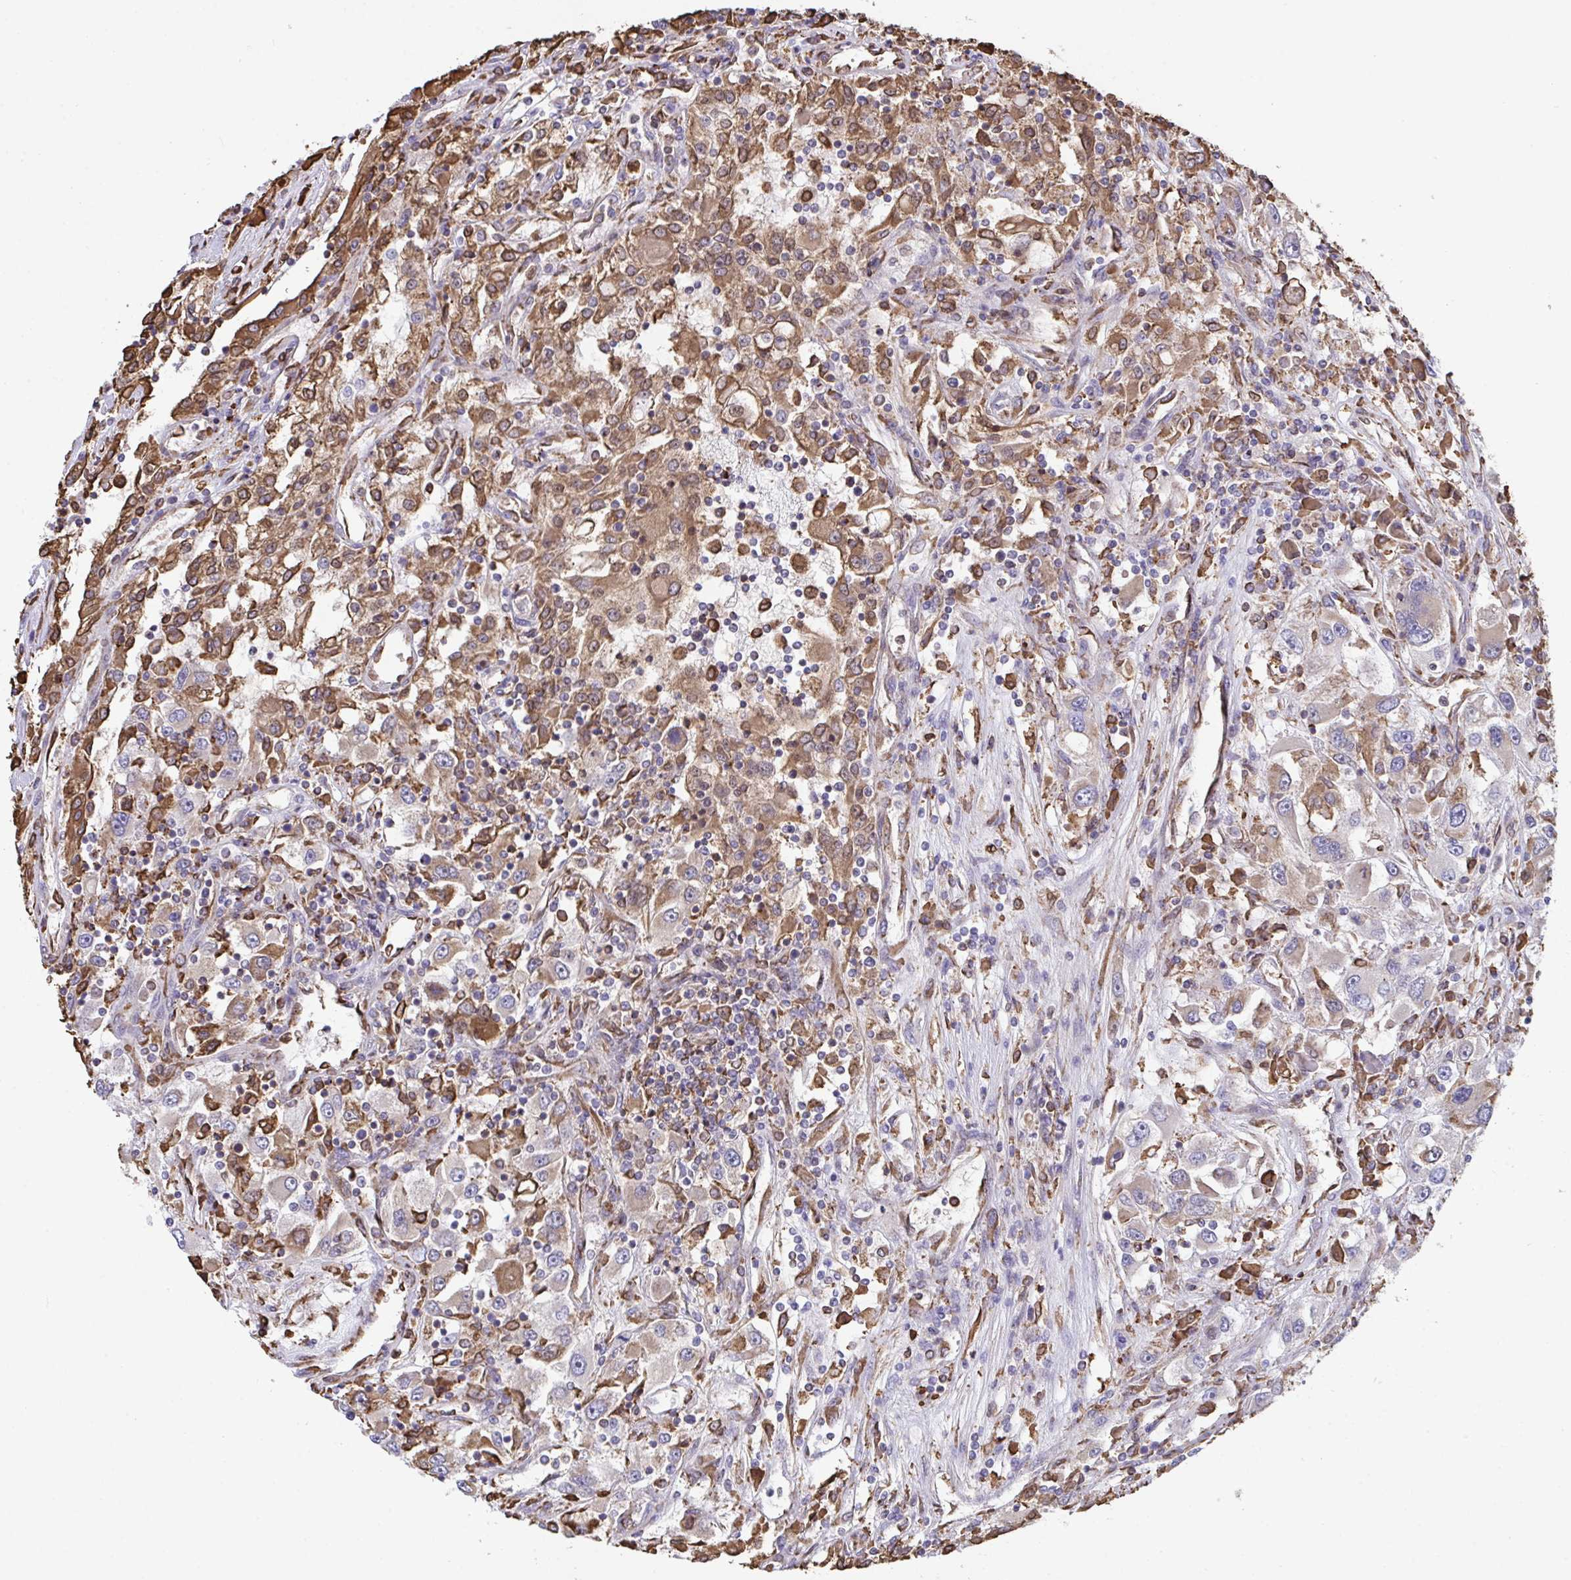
{"staining": {"intensity": "strong", "quantity": "25%-75%", "location": "cytoplasmic/membranous"}, "tissue": "renal cancer", "cell_type": "Tumor cells", "image_type": "cancer", "snomed": [{"axis": "morphology", "description": "Adenocarcinoma, NOS"}, {"axis": "topography", "description": "Kidney"}], "caption": "An IHC histopathology image of neoplastic tissue is shown. Protein staining in brown shows strong cytoplasmic/membranous positivity in renal cancer within tumor cells. (Stains: DAB (3,3'-diaminobenzidine) in brown, nuclei in blue, Microscopy: brightfield microscopy at high magnification).", "gene": "PPIH", "patient": {"sex": "female", "age": 52}}